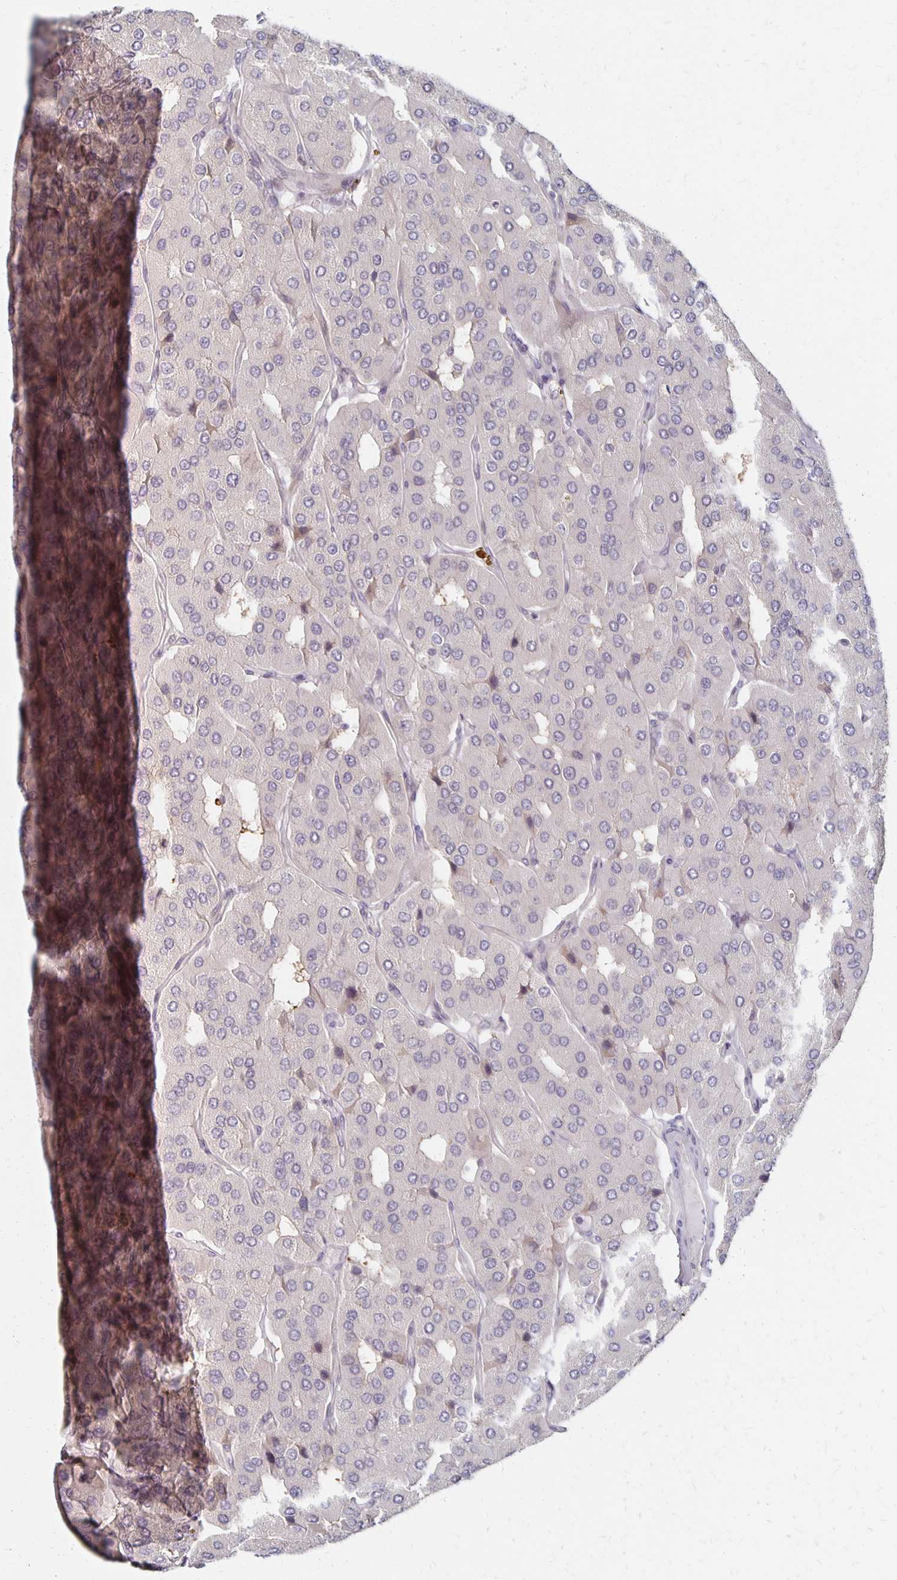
{"staining": {"intensity": "negative", "quantity": "none", "location": "none"}, "tissue": "parathyroid gland", "cell_type": "Glandular cells", "image_type": "normal", "snomed": [{"axis": "morphology", "description": "Normal tissue, NOS"}, {"axis": "morphology", "description": "Adenoma, NOS"}, {"axis": "topography", "description": "Parathyroid gland"}], "caption": "High power microscopy image of an immunohistochemistry photomicrograph of unremarkable parathyroid gland, revealing no significant expression in glandular cells. (Brightfield microscopy of DAB IHC at high magnification).", "gene": "PRKCB", "patient": {"sex": "female", "age": 86}}